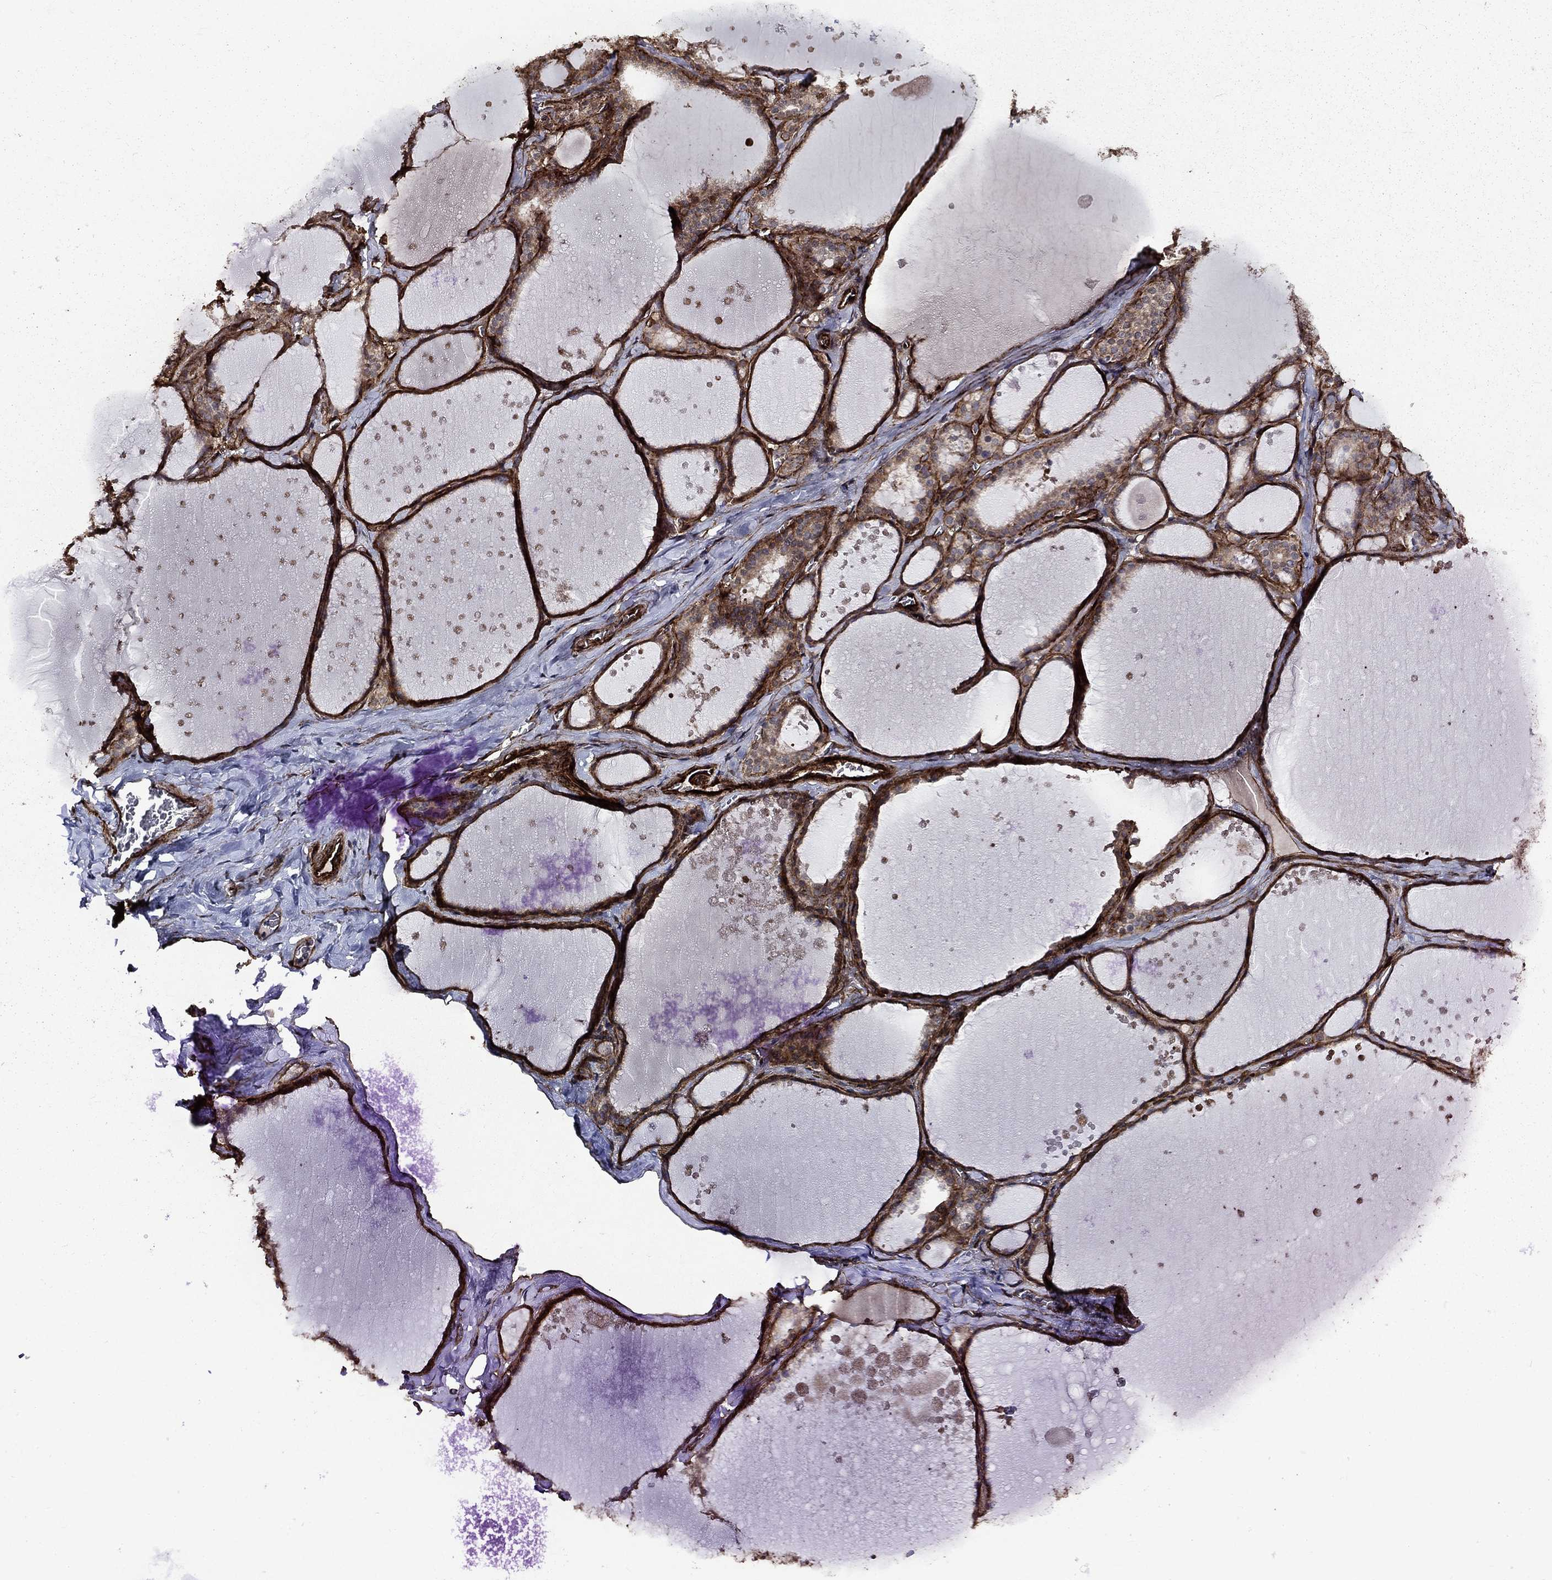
{"staining": {"intensity": "strong", "quantity": ">75%", "location": "cytoplasmic/membranous"}, "tissue": "thyroid gland", "cell_type": "Glandular cells", "image_type": "normal", "snomed": [{"axis": "morphology", "description": "Normal tissue, NOS"}, {"axis": "topography", "description": "Thyroid gland"}], "caption": "Thyroid gland stained with a protein marker displays strong staining in glandular cells.", "gene": "COL18A1", "patient": {"sex": "male", "age": 63}}